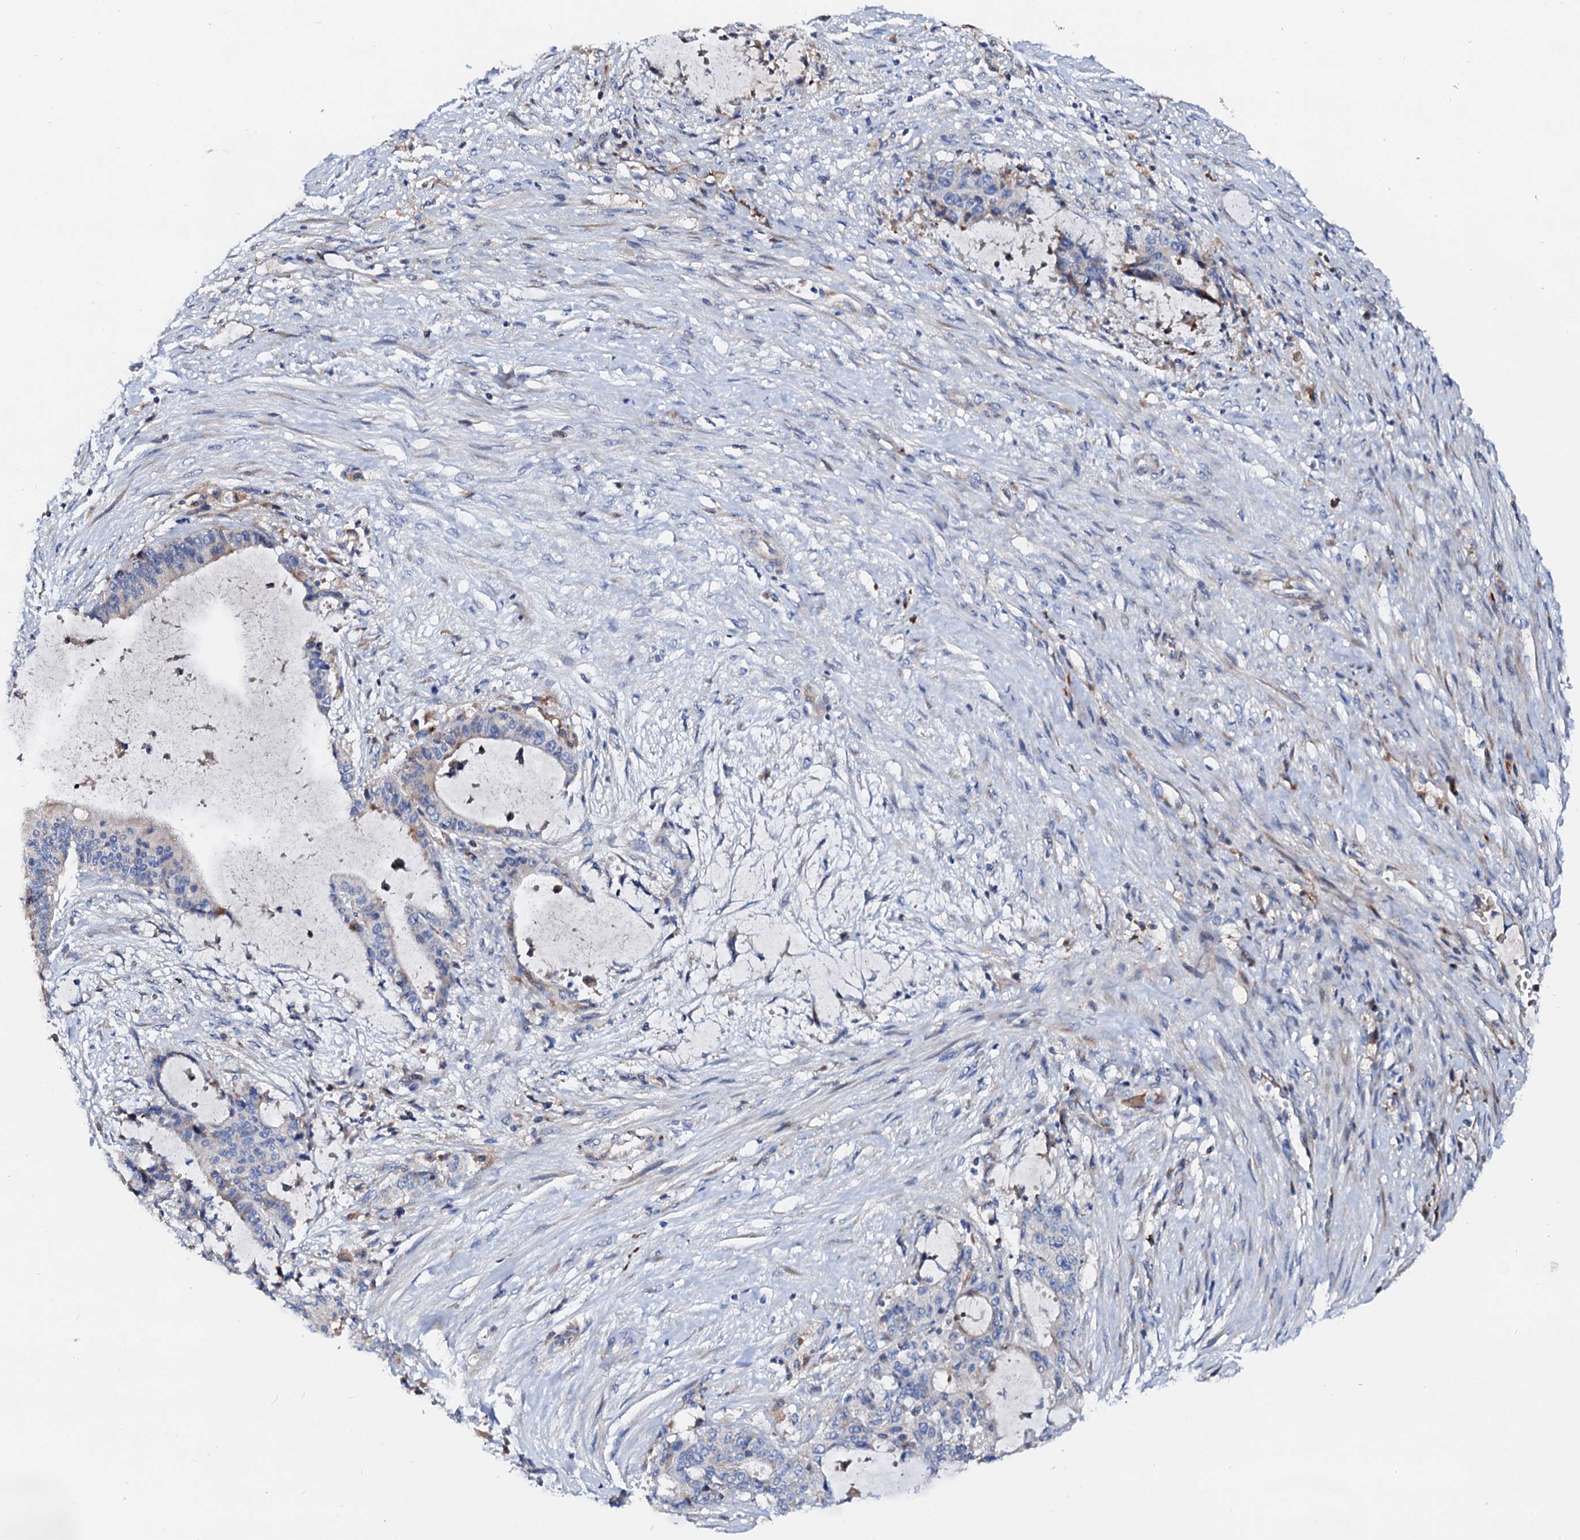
{"staining": {"intensity": "negative", "quantity": "none", "location": "none"}, "tissue": "liver cancer", "cell_type": "Tumor cells", "image_type": "cancer", "snomed": [{"axis": "morphology", "description": "Normal tissue, NOS"}, {"axis": "morphology", "description": "Cholangiocarcinoma"}, {"axis": "topography", "description": "Liver"}, {"axis": "topography", "description": "Peripheral nerve tissue"}], "caption": "IHC image of cholangiocarcinoma (liver) stained for a protein (brown), which exhibits no staining in tumor cells. (Brightfield microscopy of DAB immunohistochemistry (IHC) at high magnification).", "gene": "SLC10A7", "patient": {"sex": "female", "age": 73}}